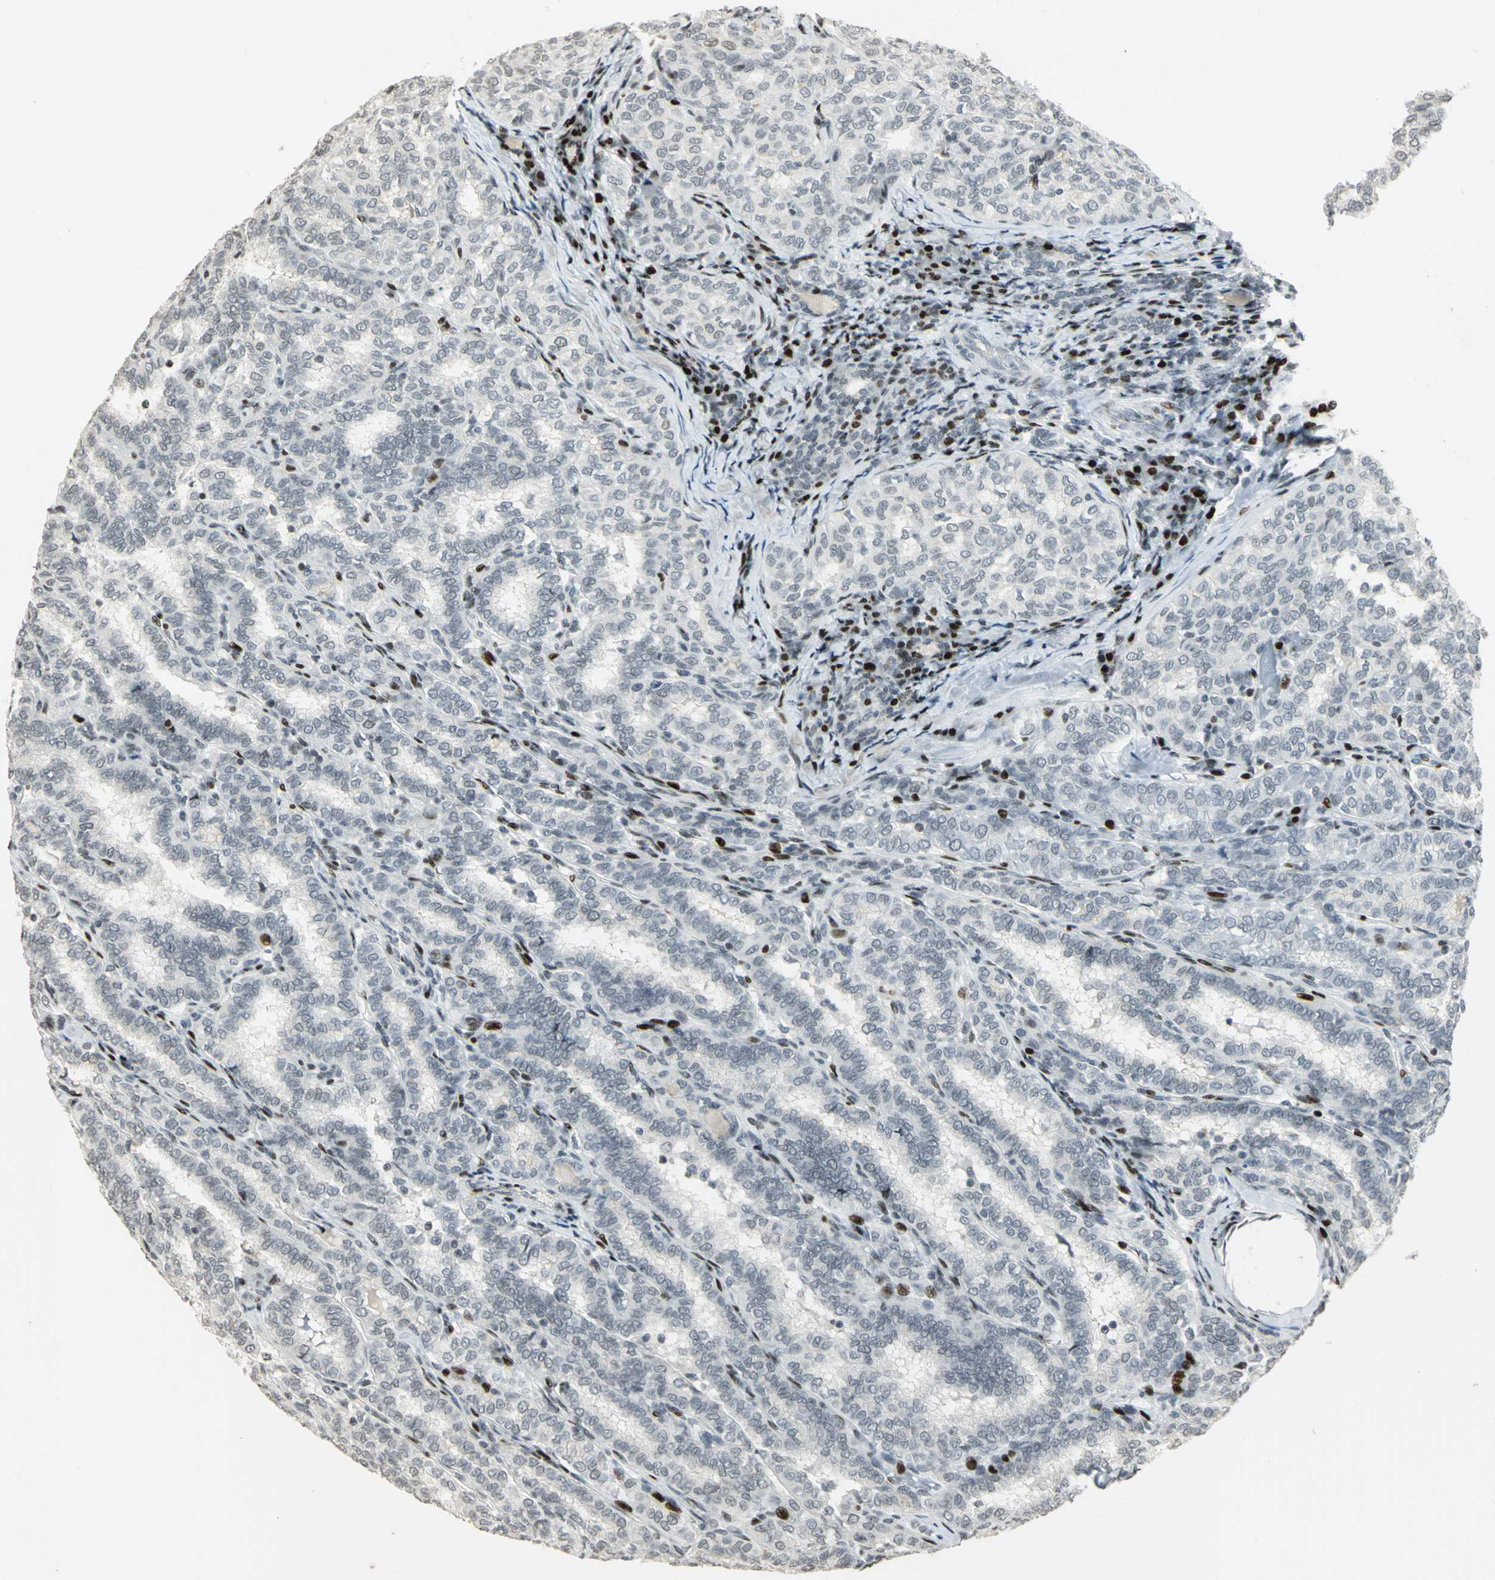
{"staining": {"intensity": "negative", "quantity": "none", "location": "none"}, "tissue": "thyroid cancer", "cell_type": "Tumor cells", "image_type": "cancer", "snomed": [{"axis": "morphology", "description": "Papillary adenocarcinoma, NOS"}, {"axis": "topography", "description": "Thyroid gland"}], "caption": "There is no significant staining in tumor cells of thyroid cancer (papillary adenocarcinoma). (Stains: DAB (3,3'-diaminobenzidine) immunohistochemistry (IHC) with hematoxylin counter stain, Microscopy: brightfield microscopy at high magnification).", "gene": "KDM1A", "patient": {"sex": "female", "age": 30}}